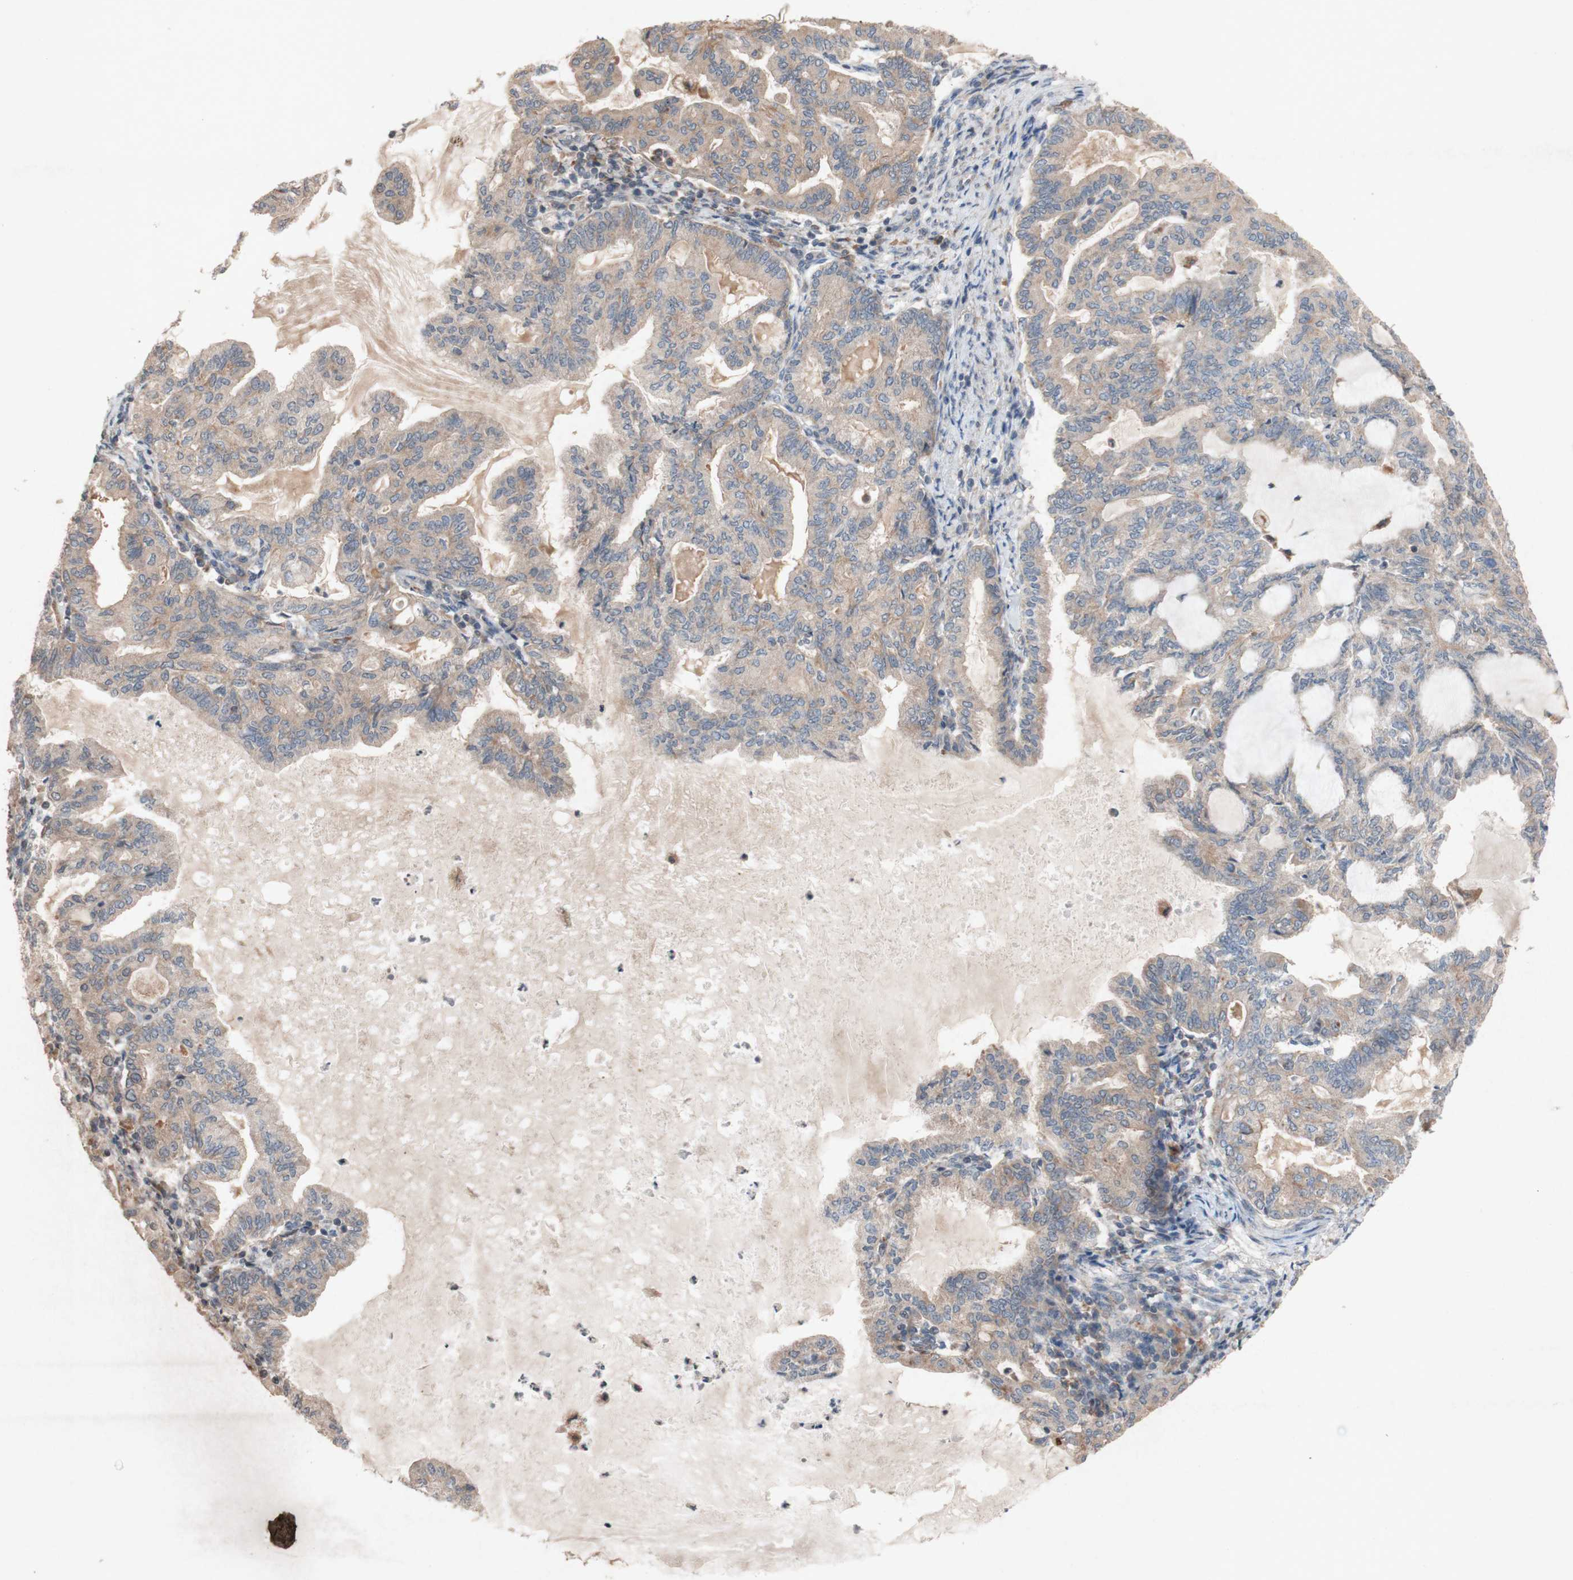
{"staining": {"intensity": "weak", "quantity": ">75%", "location": "cytoplasmic/membranous"}, "tissue": "endometrial cancer", "cell_type": "Tumor cells", "image_type": "cancer", "snomed": [{"axis": "morphology", "description": "Adenocarcinoma, NOS"}, {"axis": "topography", "description": "Endometrium"}], "caption": "Adenocarcinoma (endometrial) stained with a protein marker shows weak staining in tumor cells.", "gene": "ATP6V1F", "patient": {"sex": "female", "age": 86}}